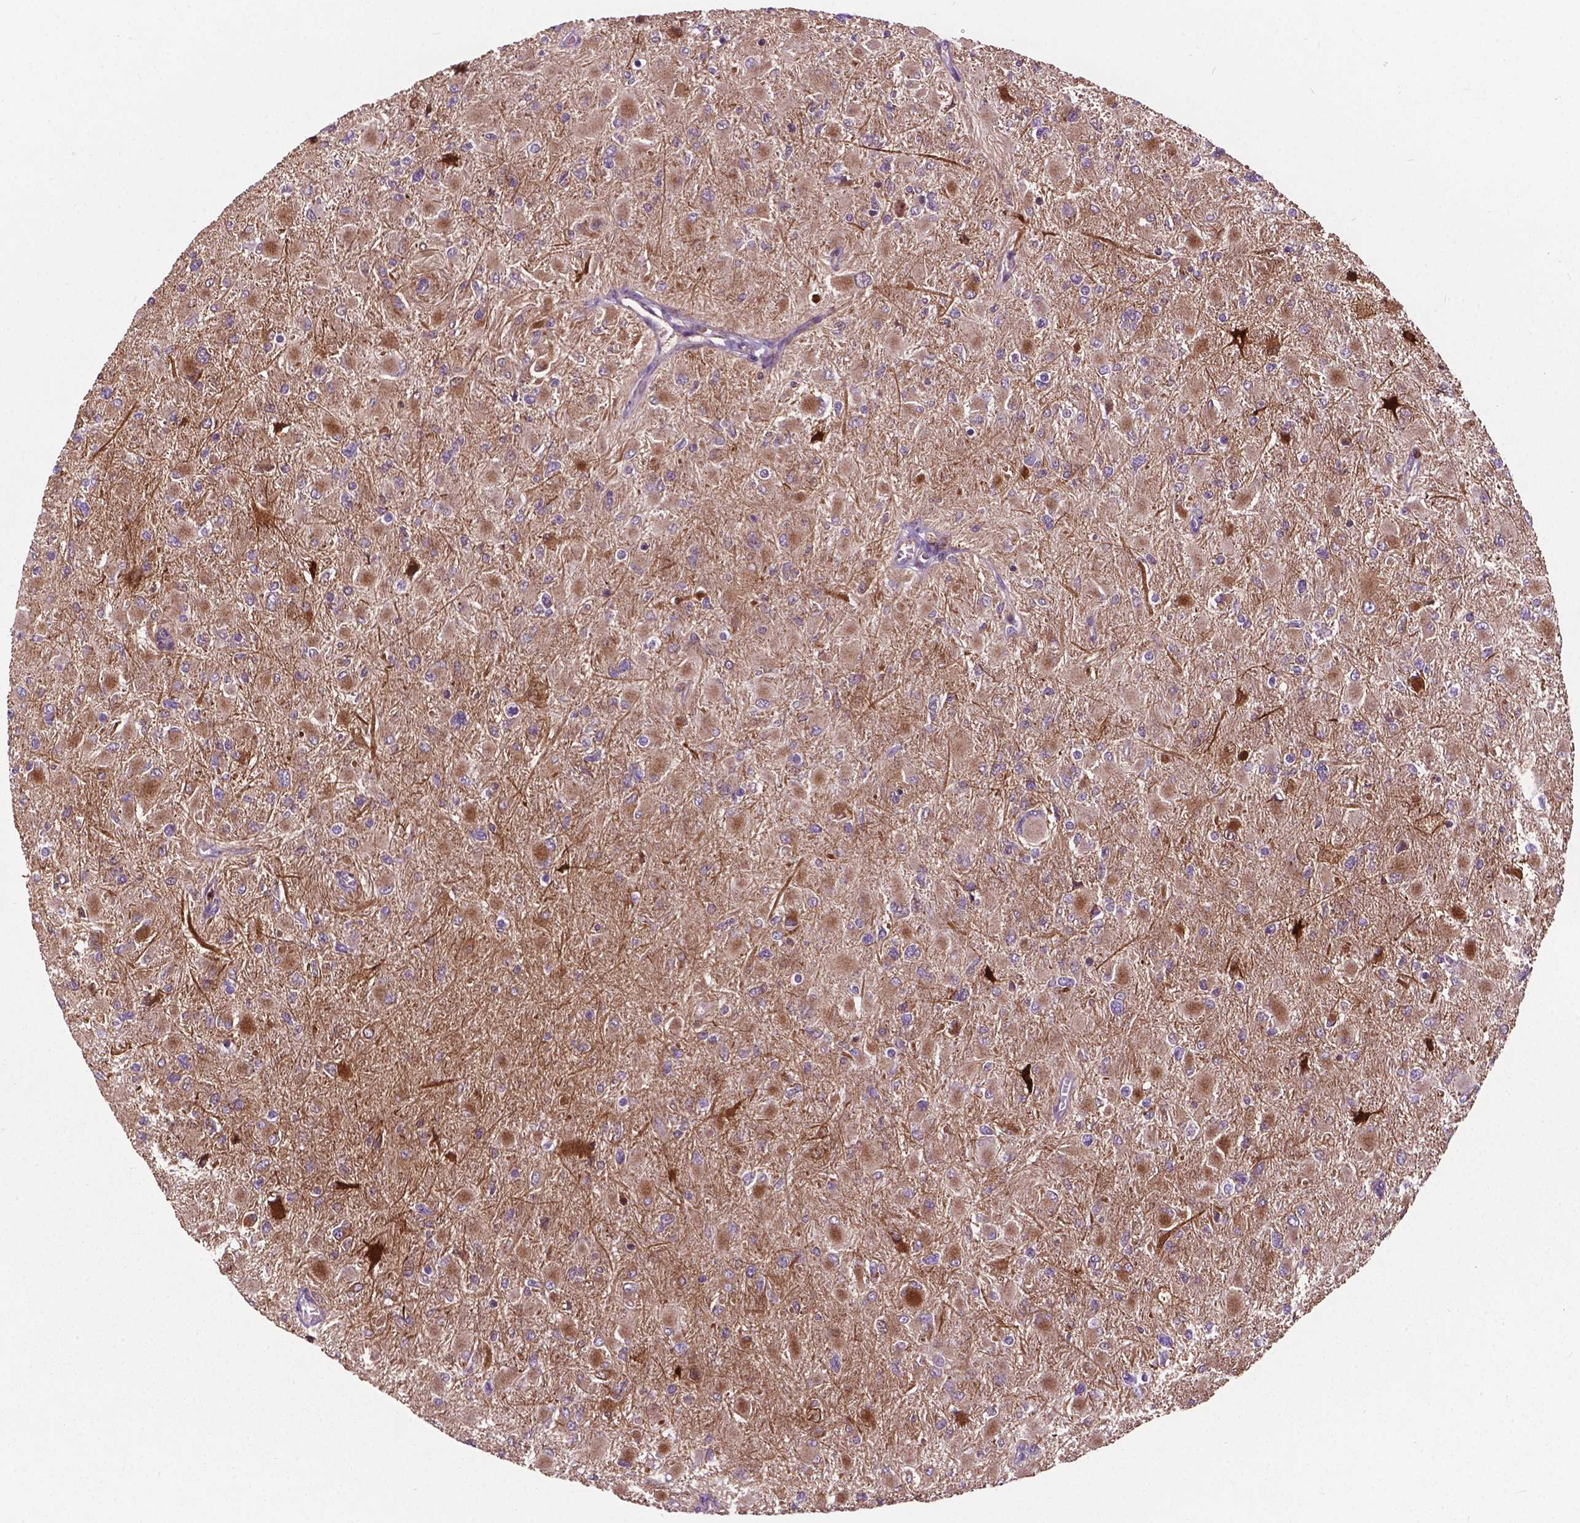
{"staining": {"intensity": "negative", "quantity": "none", "location": "none"}, "tissue": "glioma", "cell_type": "Tumor cells", "image_type": "cancer", "snomed": [{"axis": "morphology", "description": "Glioma, malignant, High grade"}, {"axis": "topography", "description": "Cerebral cortex"}], "caption": "IHC histopathology image of human malignant glioma (high-grade) stained for a protein (brown), which demonstrates no expression in tumor cells. (Stains: DAB (3,3'-diaminobenzidine) IHC with hematoxylin counter stain, Microscopy: brightfield microscopy at high magnification).", "gene": "SMAD3", "patient": {"sex": "female", "age": 36}}